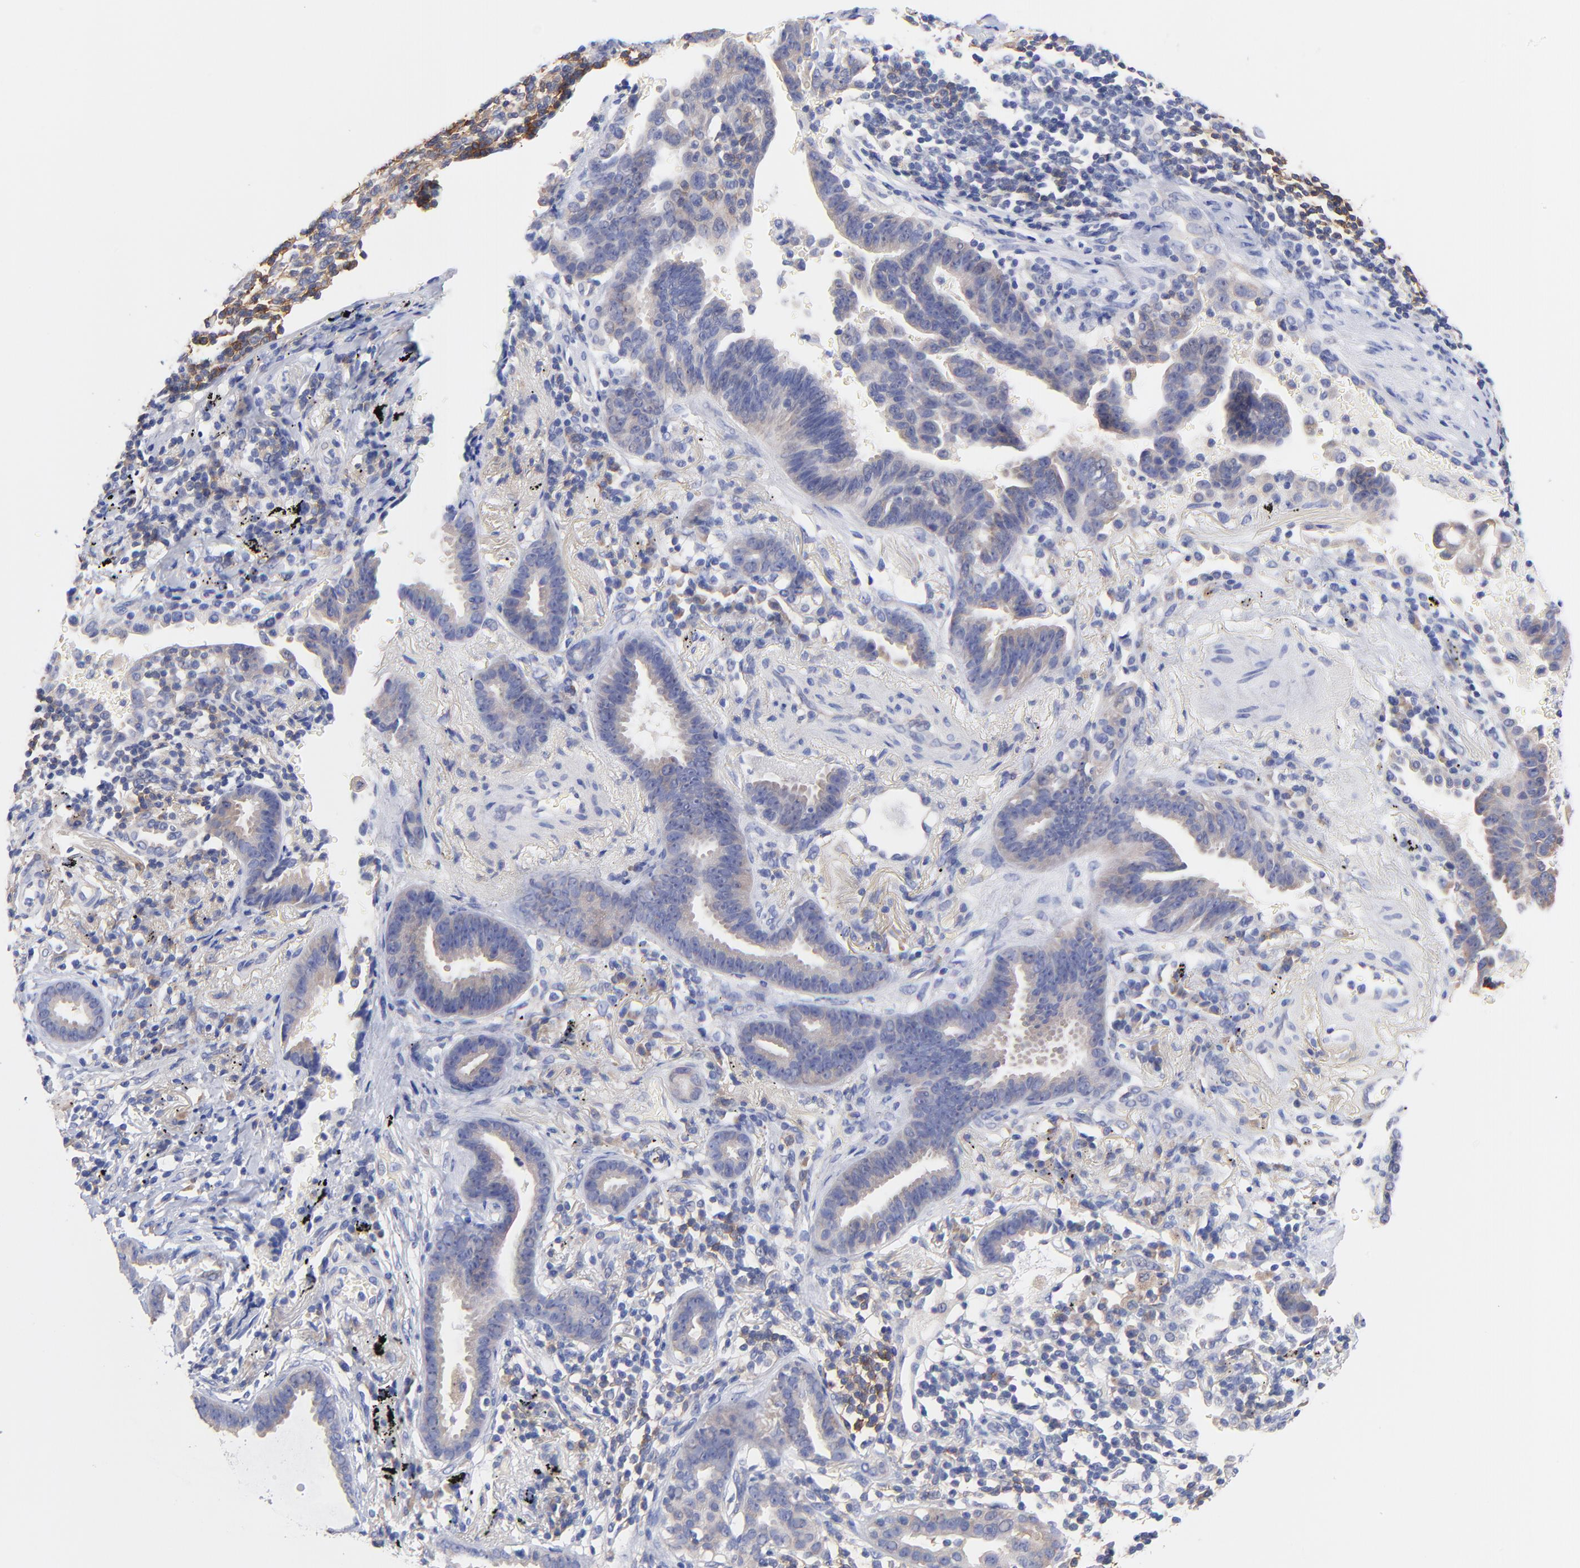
{"staining": {"intensity": "weak", "quantity": "25%-75%", "location": "cytoplasmic/membranous"}, "tissue": "lung cancer", "cell_type": "Tumor cells", "image_type": "cancer", "snomed": [{"axis": "morphology", "description": "Adenocarcinoma, NOS"}, {"axis": "topography", "description": "Lung"}], "caption": "Brown immunohistochemical staining in lung adenocarcinoma reveals weak cytoplasmic/membranous expression in about 25%-75% of tumor cells. The protein of interest is shown in brown color, while the nuclei are stained blue.", "gene": "TNFRSF13C", "patient": {"sex": "female", "age": 64}}